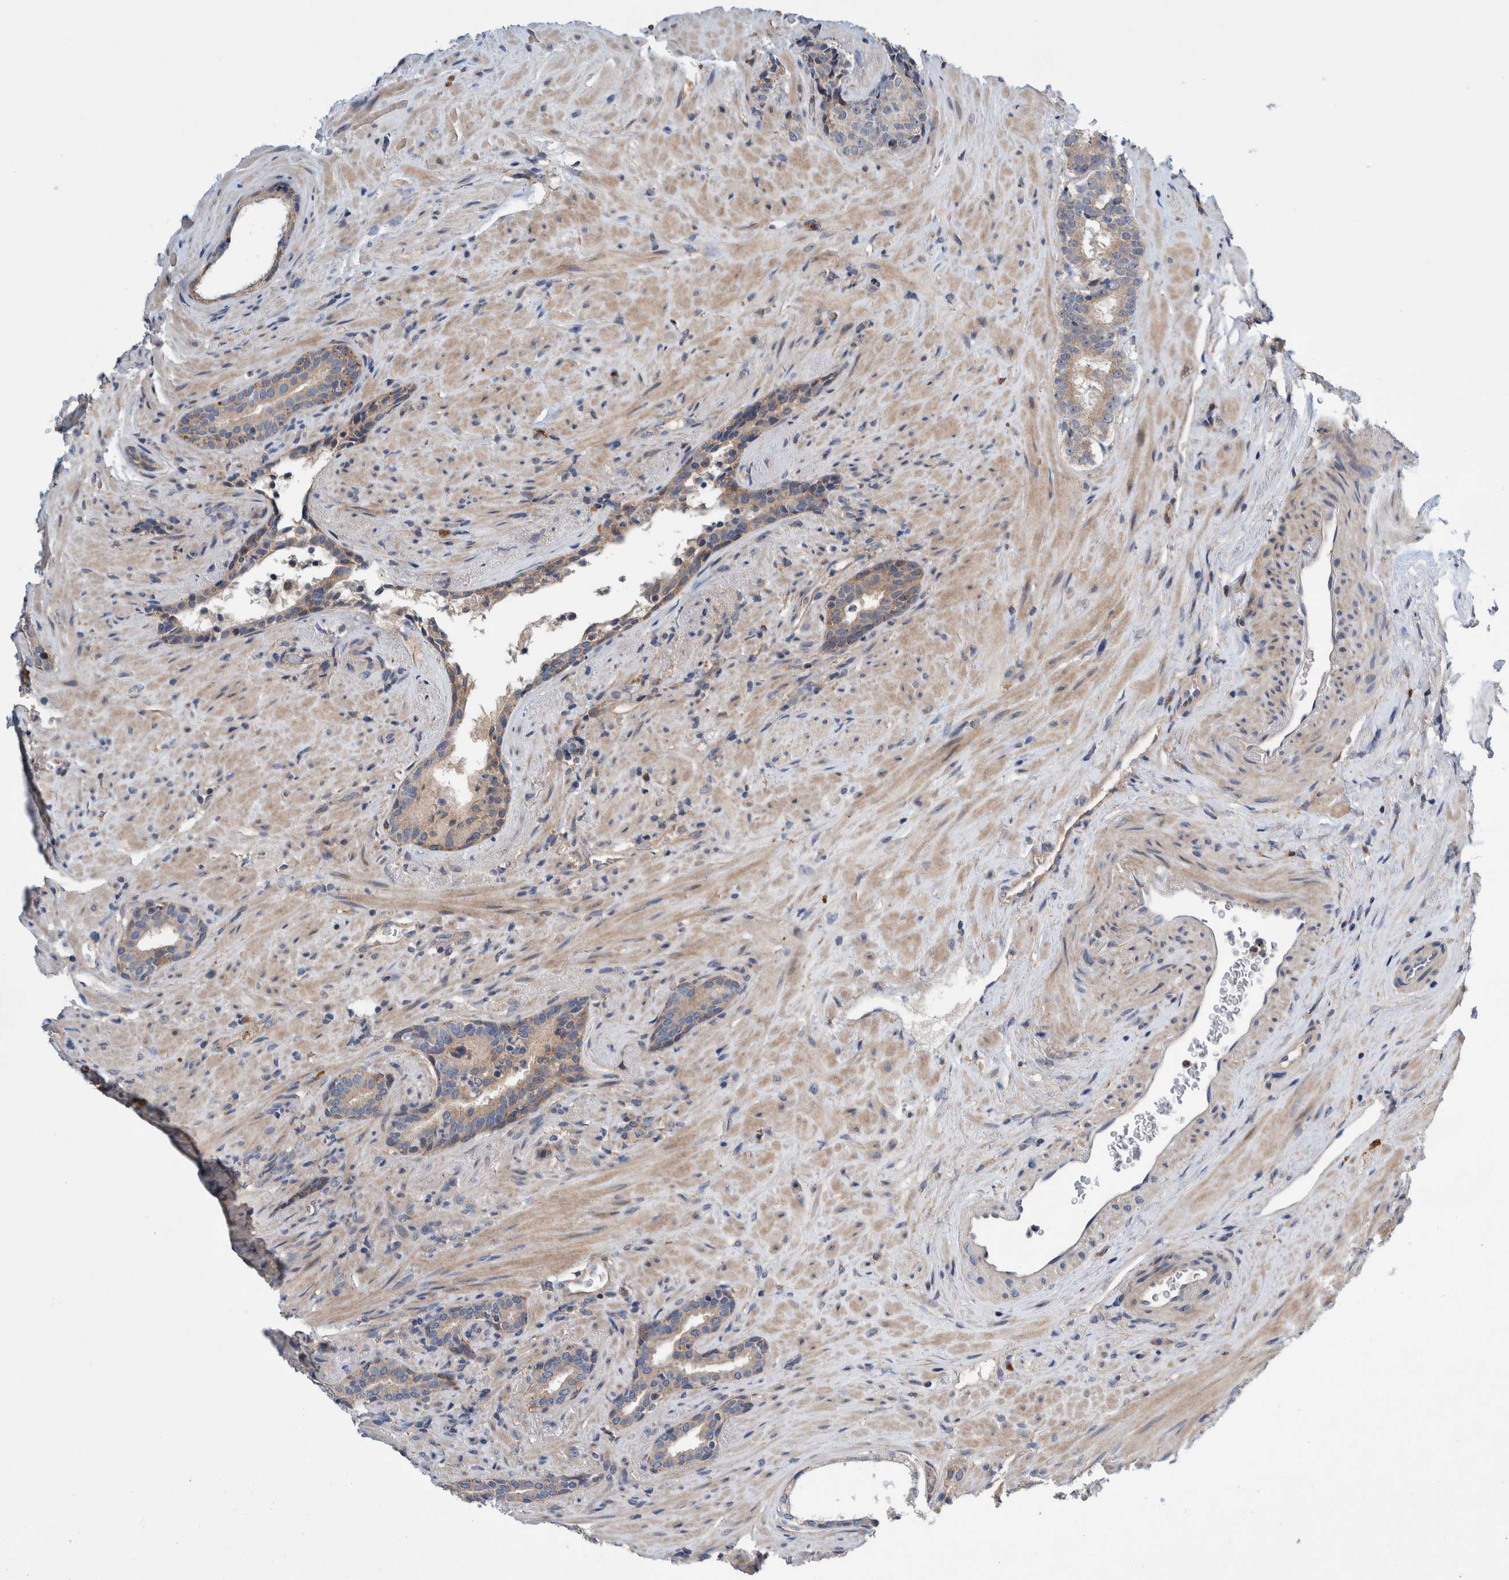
{"staining": {"intensity": "weak", "quantity": ">75%", "location": "cytoplasmic/membranous"}, "tissue": "prostate cancer", "cell_type": "Tumor cells", "image_type": "cancer", "snomed": [{"axis": "morphology", "description": "Adenocarcinoma, High grade"}, {"axis": "topography", "description": "Prostate"}], "caption": "Tumor cells show weak cytoplasmic/membranous staining in approximately >75% of cells in high-grade adenocarcinoma (prostate).", "gene": "PIK3R6", "patient": {"sex": "male", "age": 71}}